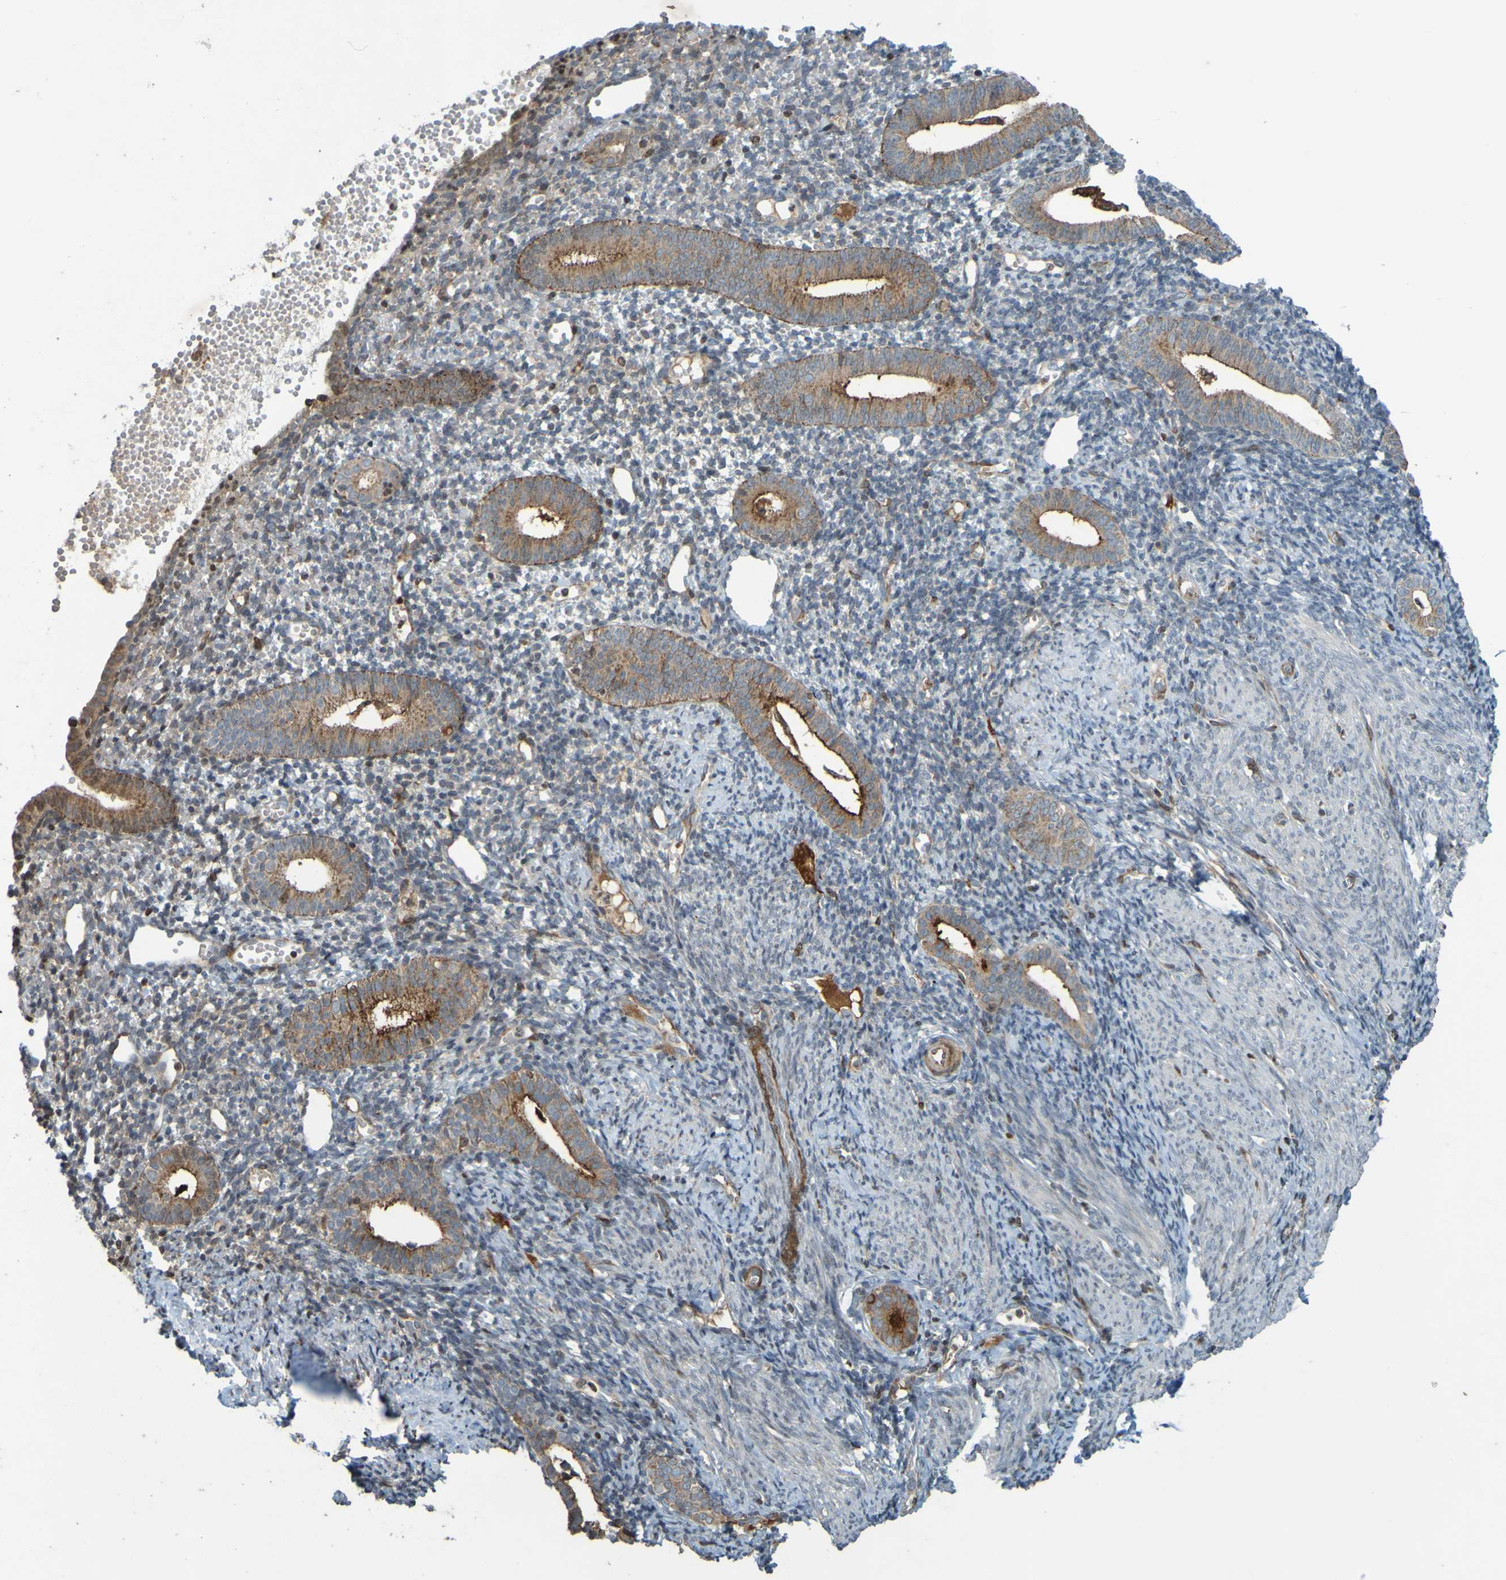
{"staining": {"intensity": "weak", "quantity": "<25%", "location": "cytoplasmic/membranous"}, "tissue": "endometrium", "cell_type": "Cells in endometrial stroma", "image_type": "normal", "snomed": [{"axis": "morphology", "description": "Normal tissue, NOS"}, {"axis": "topography", "description": "Endometrium"}], "caption": "Endometrium was stained to show a protein in brown. There is no significant expression in cells in endometrial stroma. (Stains: DAB (3,3'-diaminobenzidine) IHC with hematoxylin counter stain, Microscopy: brightfield microscopy at high magnification).", "gene": "GUCY1A1", "patient": {"sex": "female", "age": 50}}